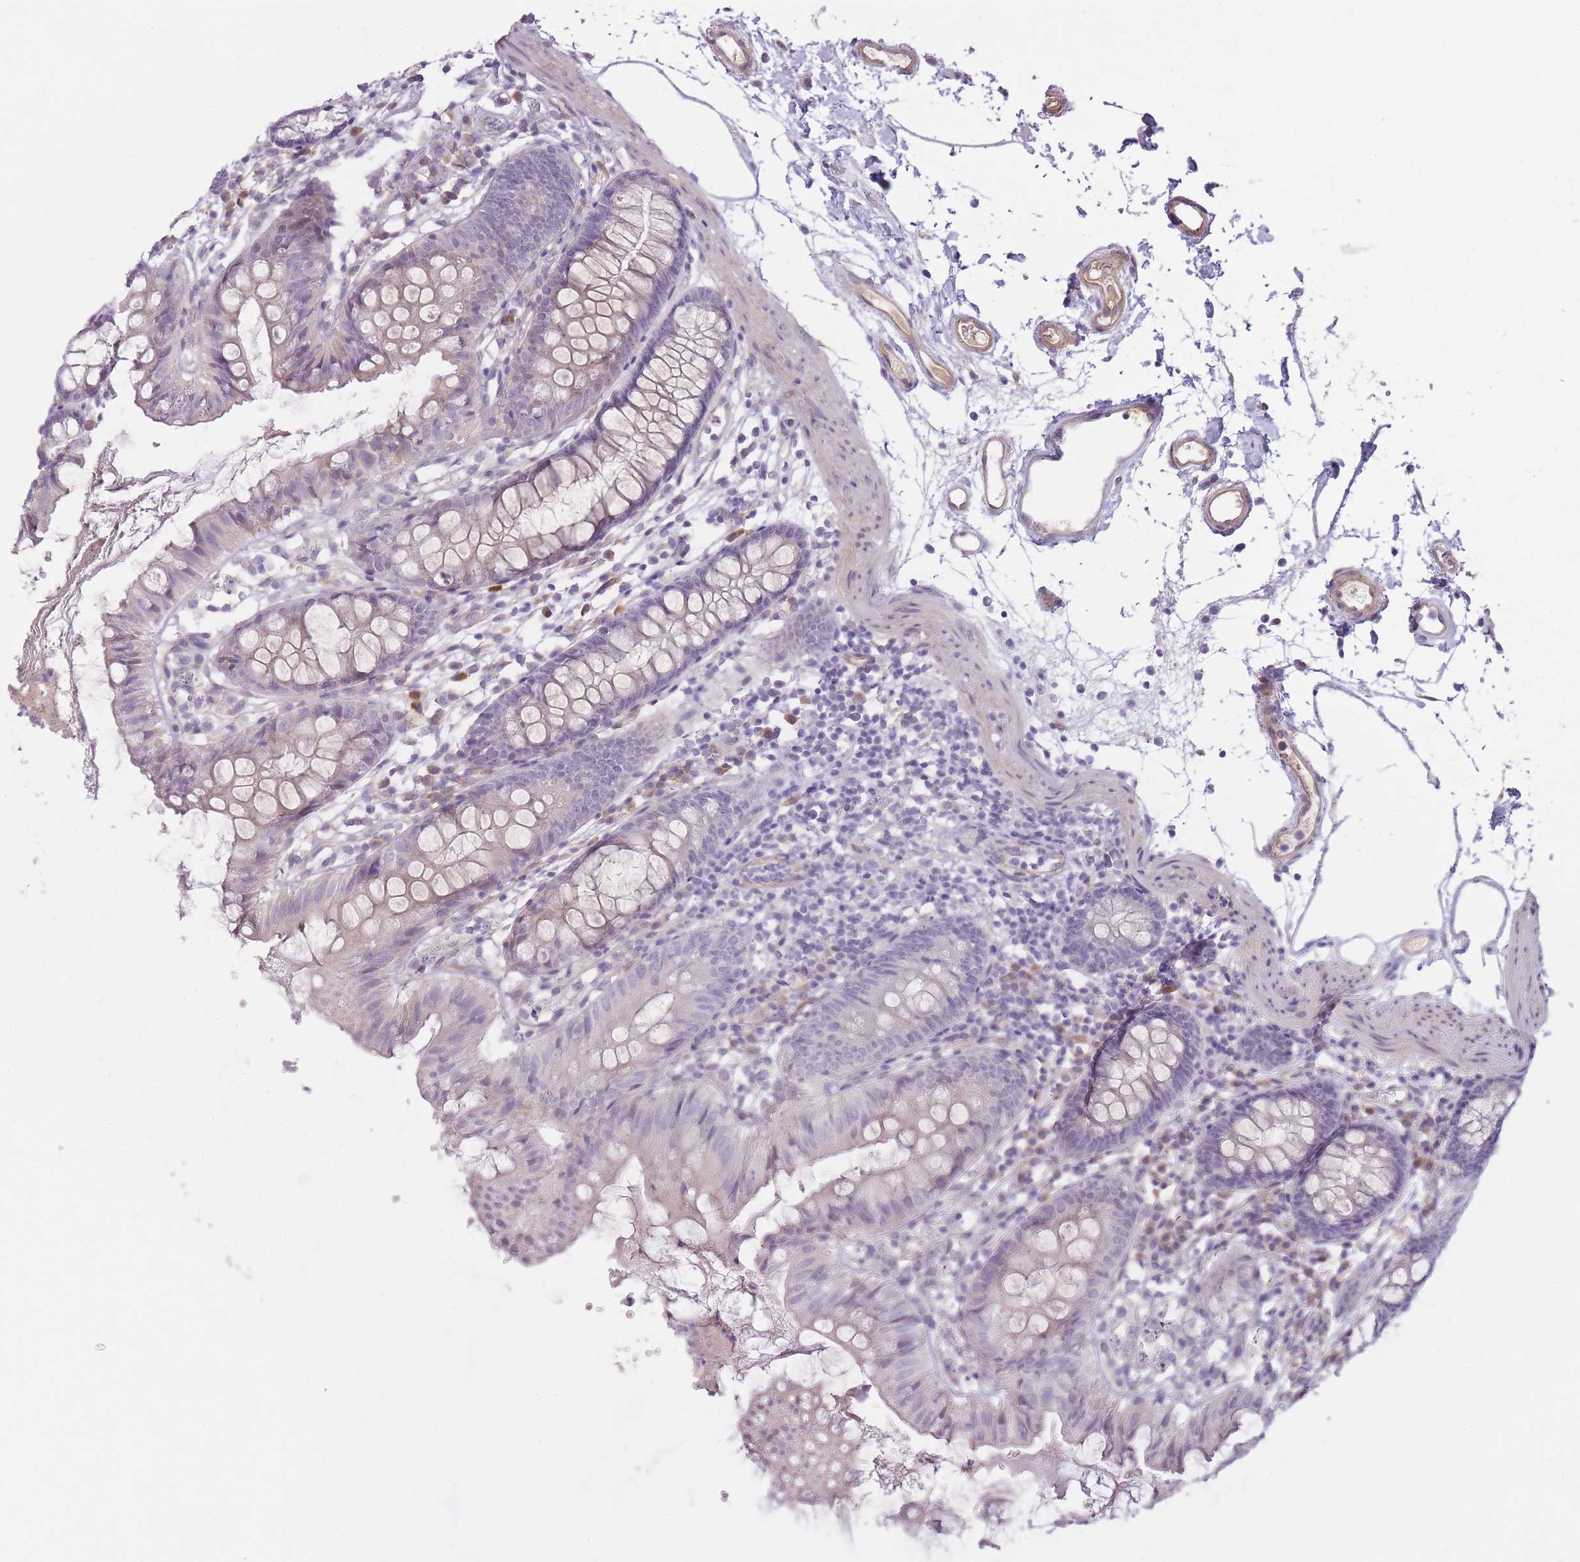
{"staining": {"intensity": "negative", "quantity": "none", "location": "none"}, "tissue": "colon", "cell_type": "Endothelial cells", "image_type": "normal", "snomed": [{"axis": "morphology", "description": "Normal tissue, NOS"}, {"axis": "topography", "description": "Colon"}], "caption": "DAB (3,3'-diaminobenzidine) immunohistochemical staining of unremarkable colon reveals no significant staining in endothelial cells. Brightfield microscopy of immunohistochemistry (IHC) stained with DAB (3,3'-diaminobenzidine) (brown) and hematoxylin (blue), captured at high magnification.", "gene": "PGRMC2", "patient": {"sex": "female", "age": 84}}